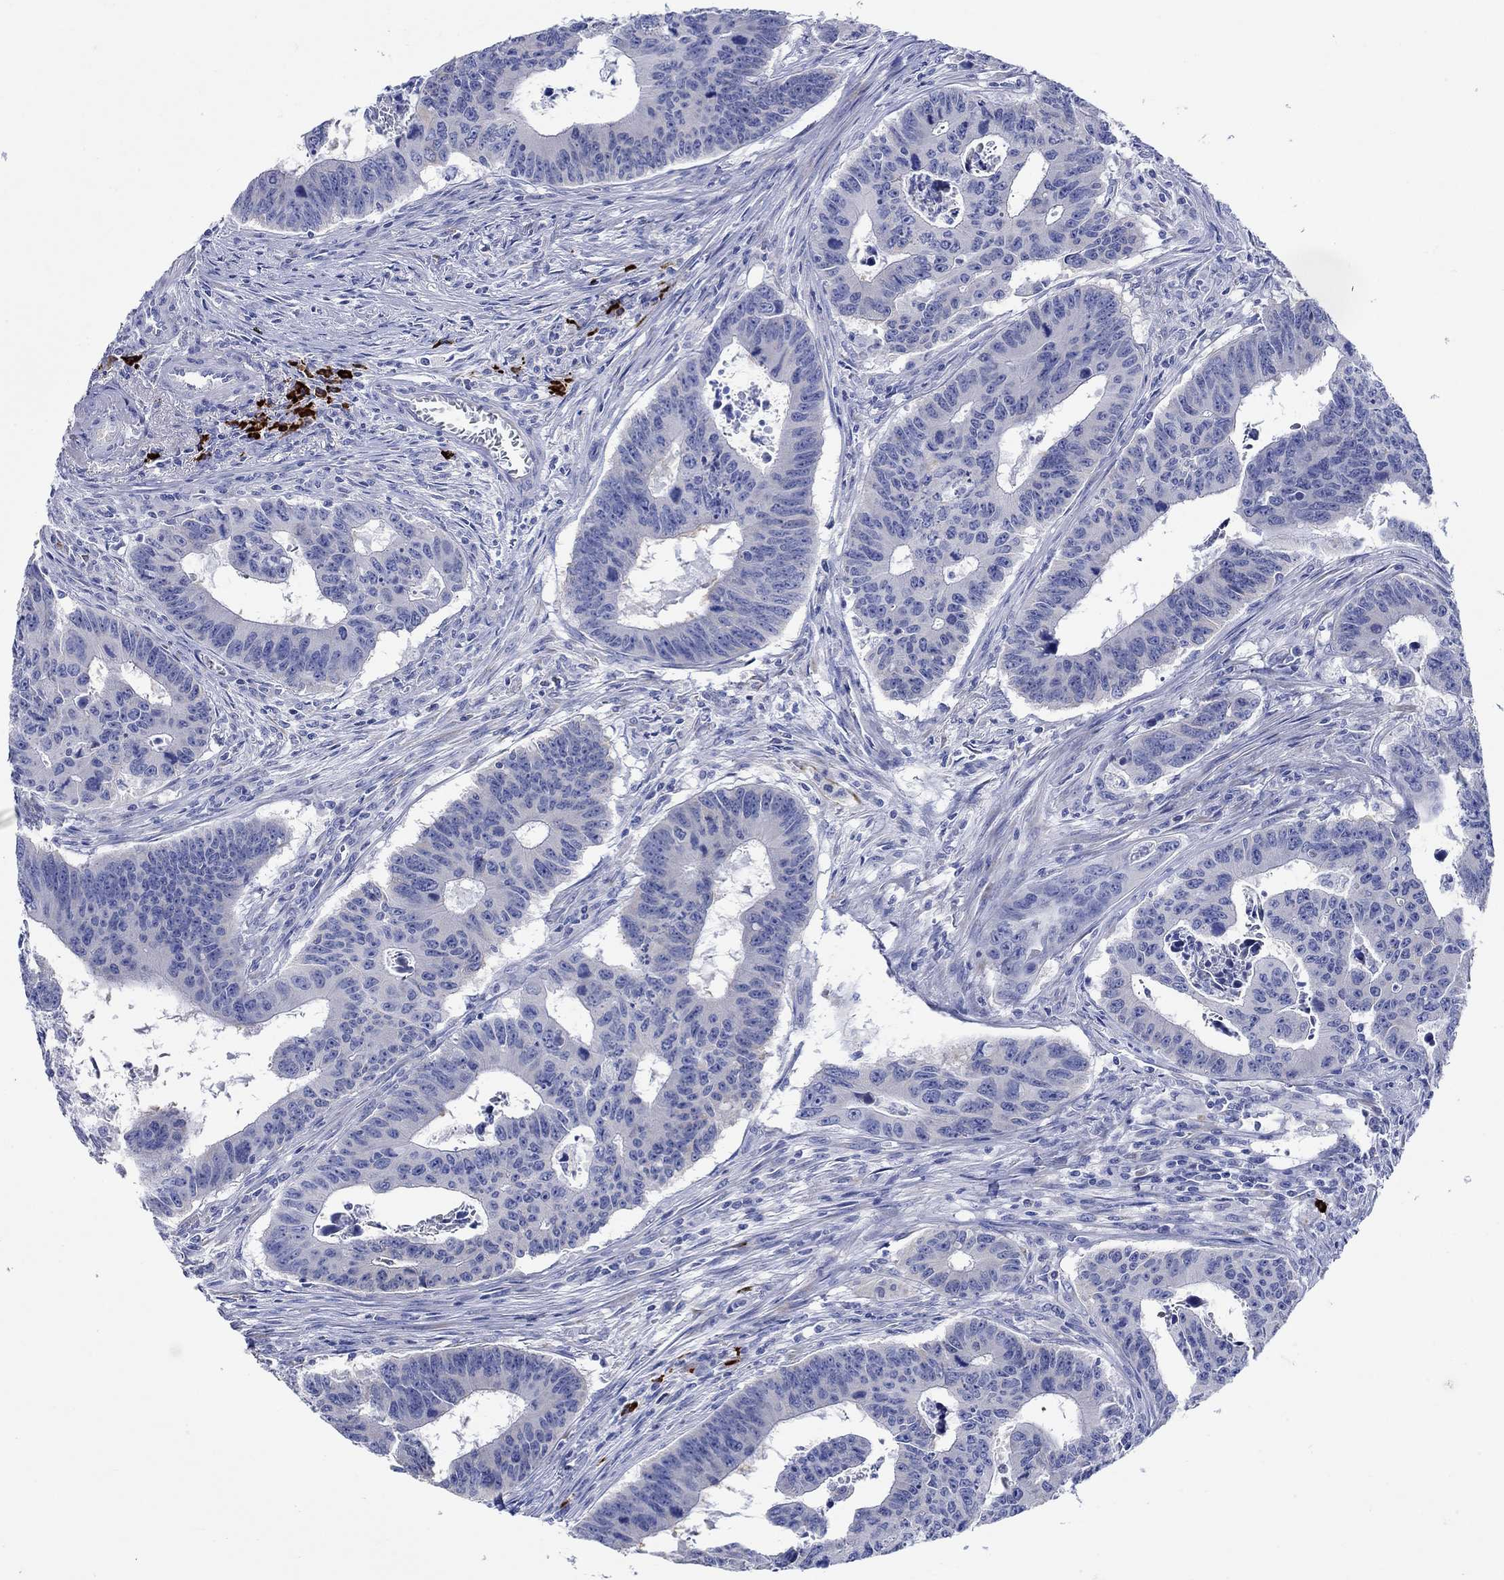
{"staining": {"intensity": "negative", "quantity": "none", "location": "none"}, "tissue": "colorectal cancer", "cell_type": "Tumor cells", "image_type": "cancer", "snomed": [{"axis": "morphology", "description": "Adenocarcinoma, NOS"}, {"axis": "topography", "description": "Appendix"}, {"axis": "topography", "description": "Colon"}, {"axis": "topography", "description": "Cecum"}, {"axis": "topography", "description": "Colon asc"}], "caption": "Image shows no significant protein expression in tumor cells of colorectal adenocarcinoma. Brightfield microscopy of immunohistochemistry (IHC) stained with DAB (brown) and hematoxylin (blue), captured at high magnification.", "gene": "P2RY6", "patient": {"sex": "female", "age": 85}}